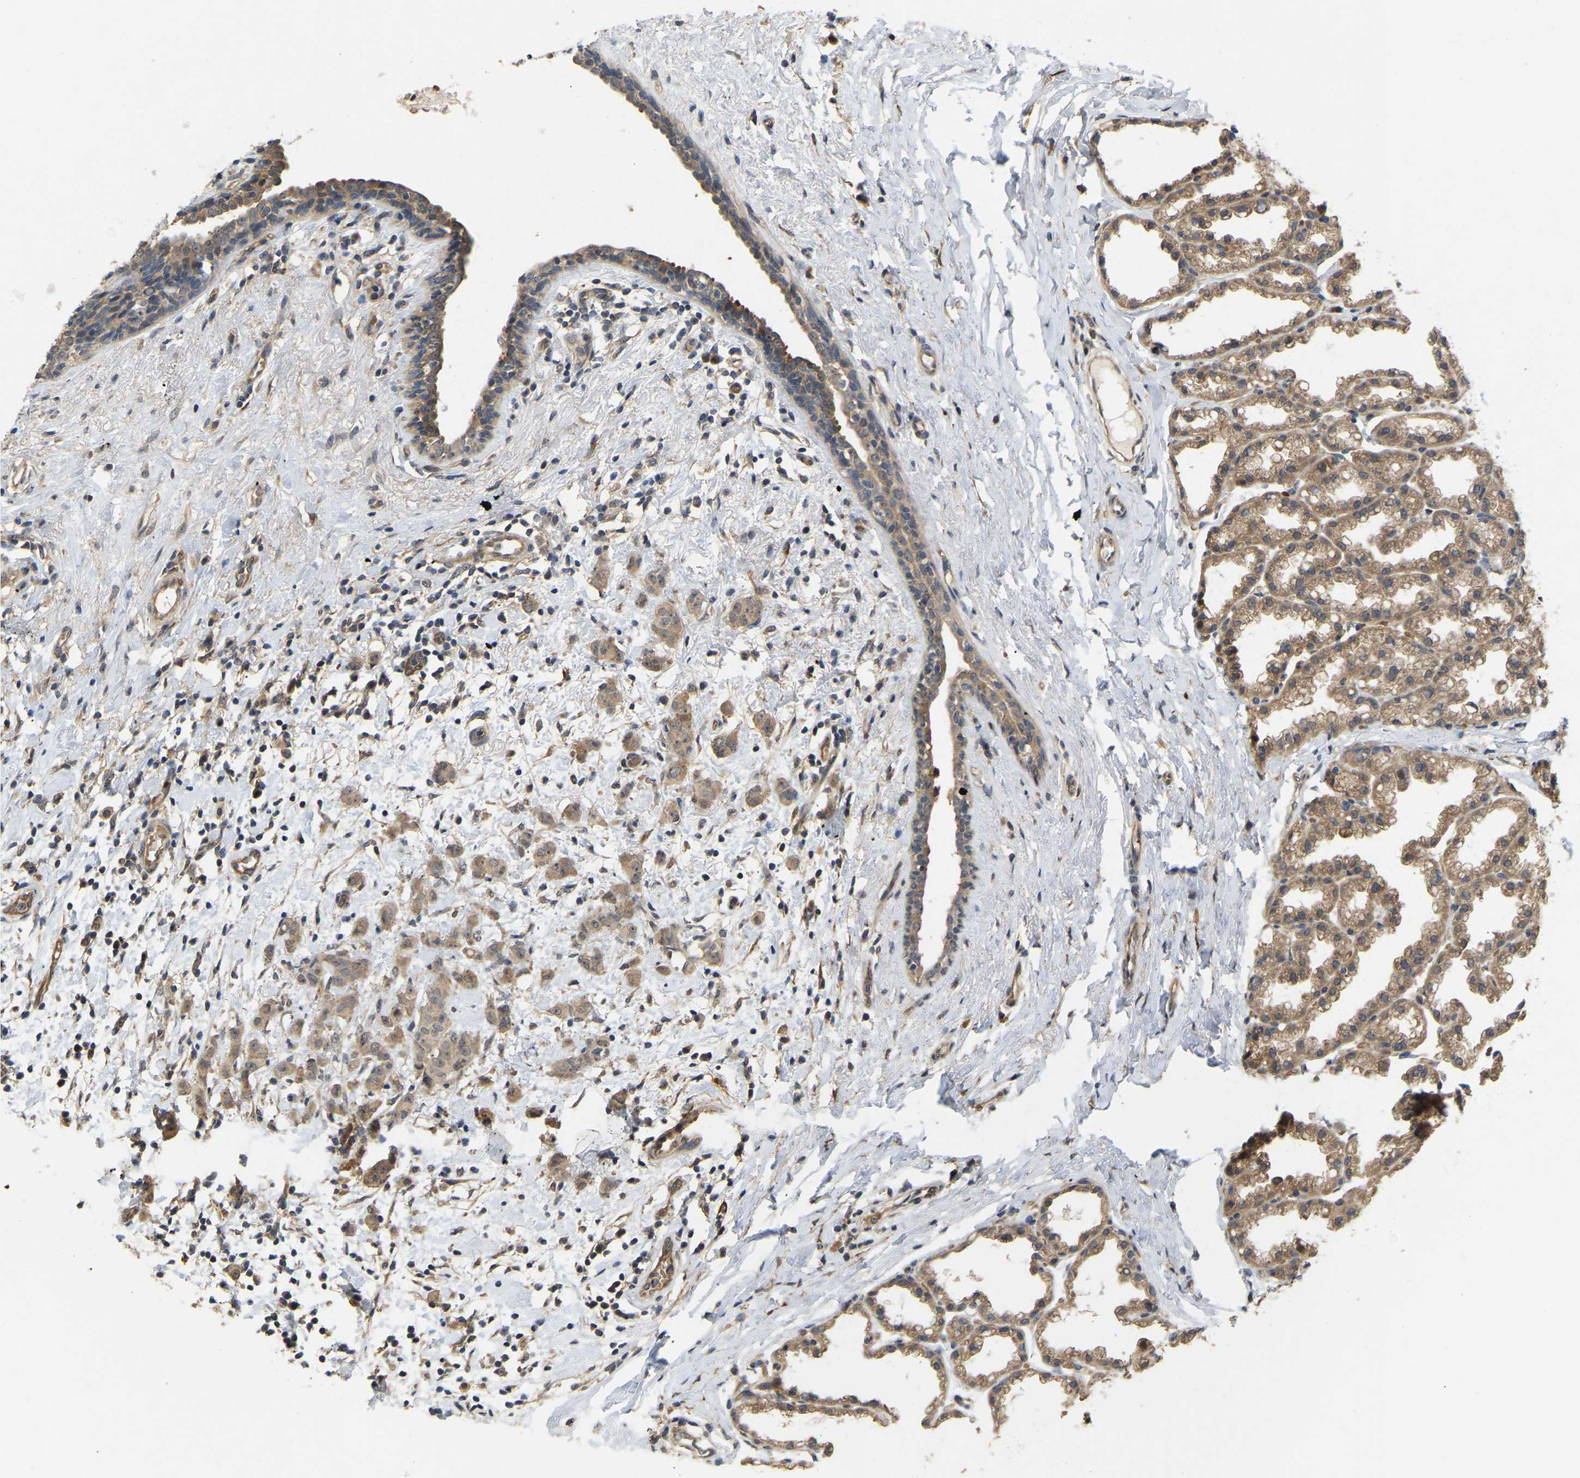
{"staining": {"intensity": "weak", "quantity": ">75%", "location": "cytoplasmic/membranous"}, "tissue": "breast cancer", "cell_type": "Tumor cells", "image_type": "cancer", "snomed": [{"axis": "morphology", "description": "Normal tissue, NOS"}, {"axis": "morphology", "description": "Duct carcinoma"}, {"axis": "topography", "description": "Breast"}], "caption": "DAB (3,3'-diaminobenzidine) immunohistochemical staining of human breast cancer (intraductal carcinoma) exhibits weak cytoplasmic/membranous protein expression in approximately >75% of tumor cells.", "gene": "LIMK2", "patient": {"sex": "female", "age": 40}}